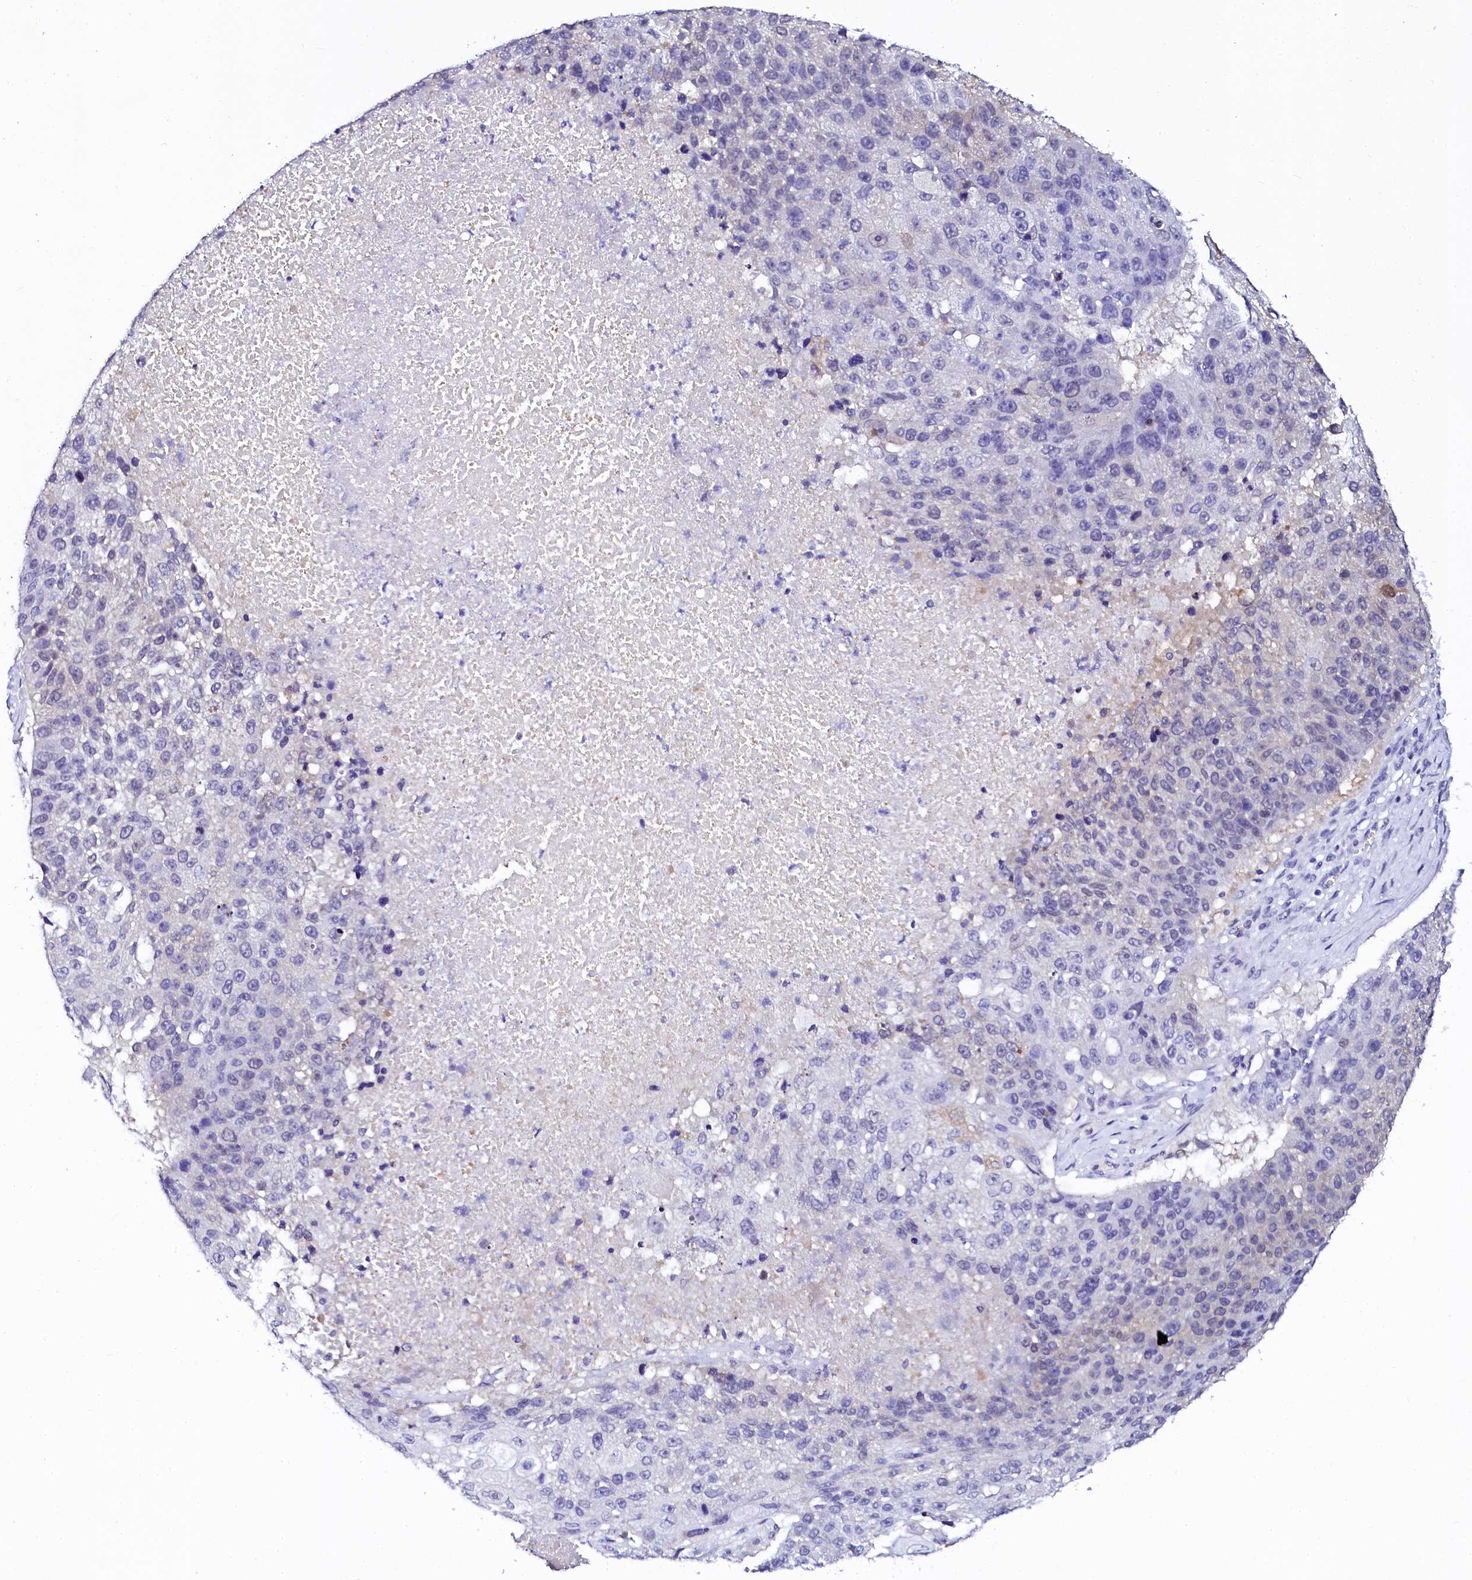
{"staining": {"intensity": "negative", "quantity": "none", "location": "none"}, "tissue": "lung cancer", "cell_type": "Tumor cells", "image_type": "cancer", "snomed": [{"axis": "morphology", "description": "Squamous cell carcinoma, NOS"}, {"axis": "topography", "description": "Lung"}], "caption": "A histopathology image of lung squamous cell carcinoma stained for a protein reveals no brown staining in tumor cells. Brightfield microscopy of immunohistochemistry stained with DAB (brown) and hematoxylin (blue), captured at high magnification.", "gene": "SORD", "patient": {"sex": "male", "age": 61}}